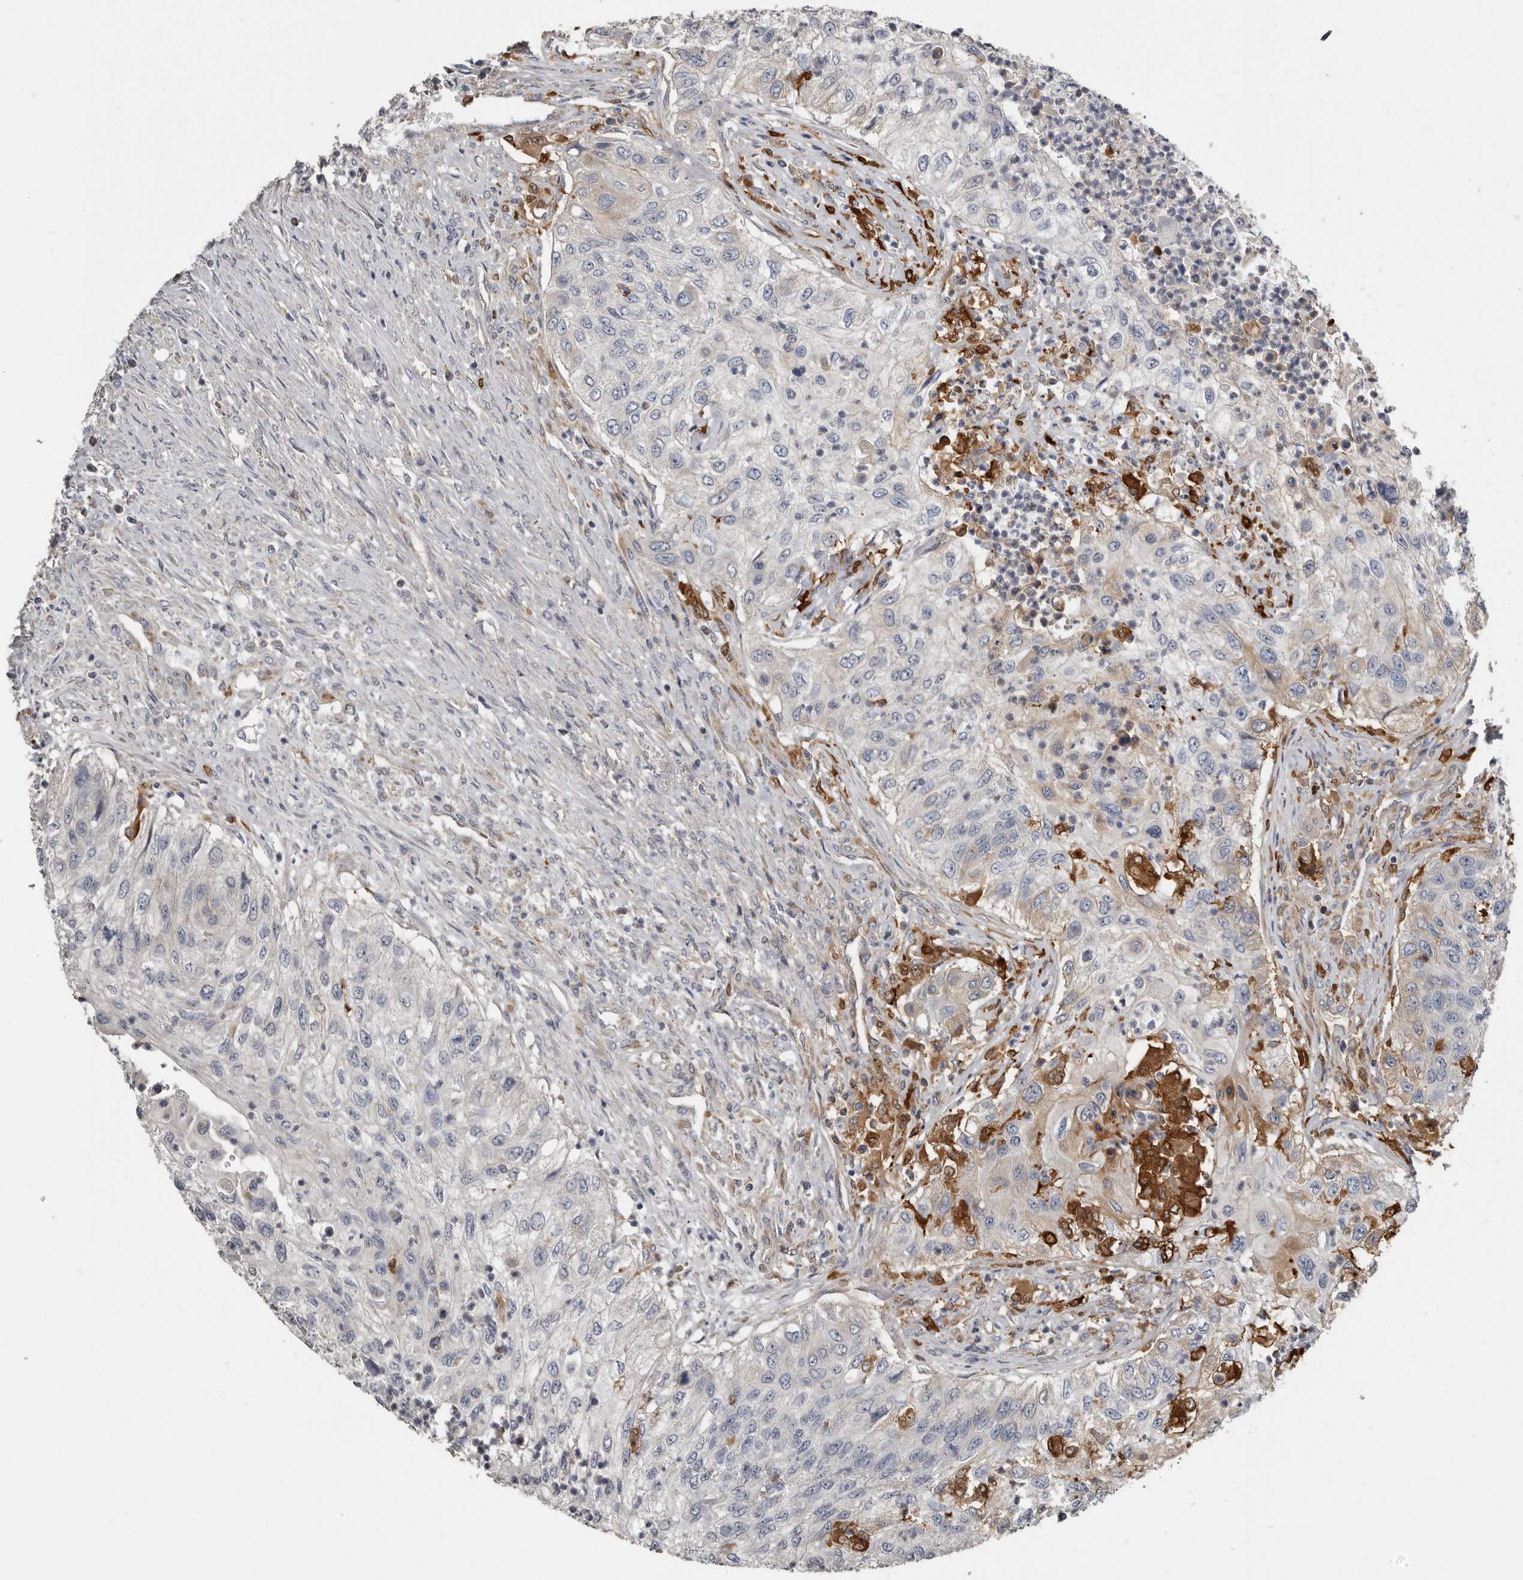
{"staining": {"intensity": "negative", "quantity": "none", "location": "none"}, "tissue": "urothelial cancer", "cell_type": "Tumor cells", "image_type": "cancer", "snomed": [{"axis": "morphology", "description": "Urothelial carcinoma, High grade"}, {"axis": "topography", "description": "Urinary bladder"}], "caption": "Histopathology image shows no significant protein staining in tumor cells of urothelial cancer.", "gene": "KCNJ8", "patient": {"sex": "female", "age": 60}}